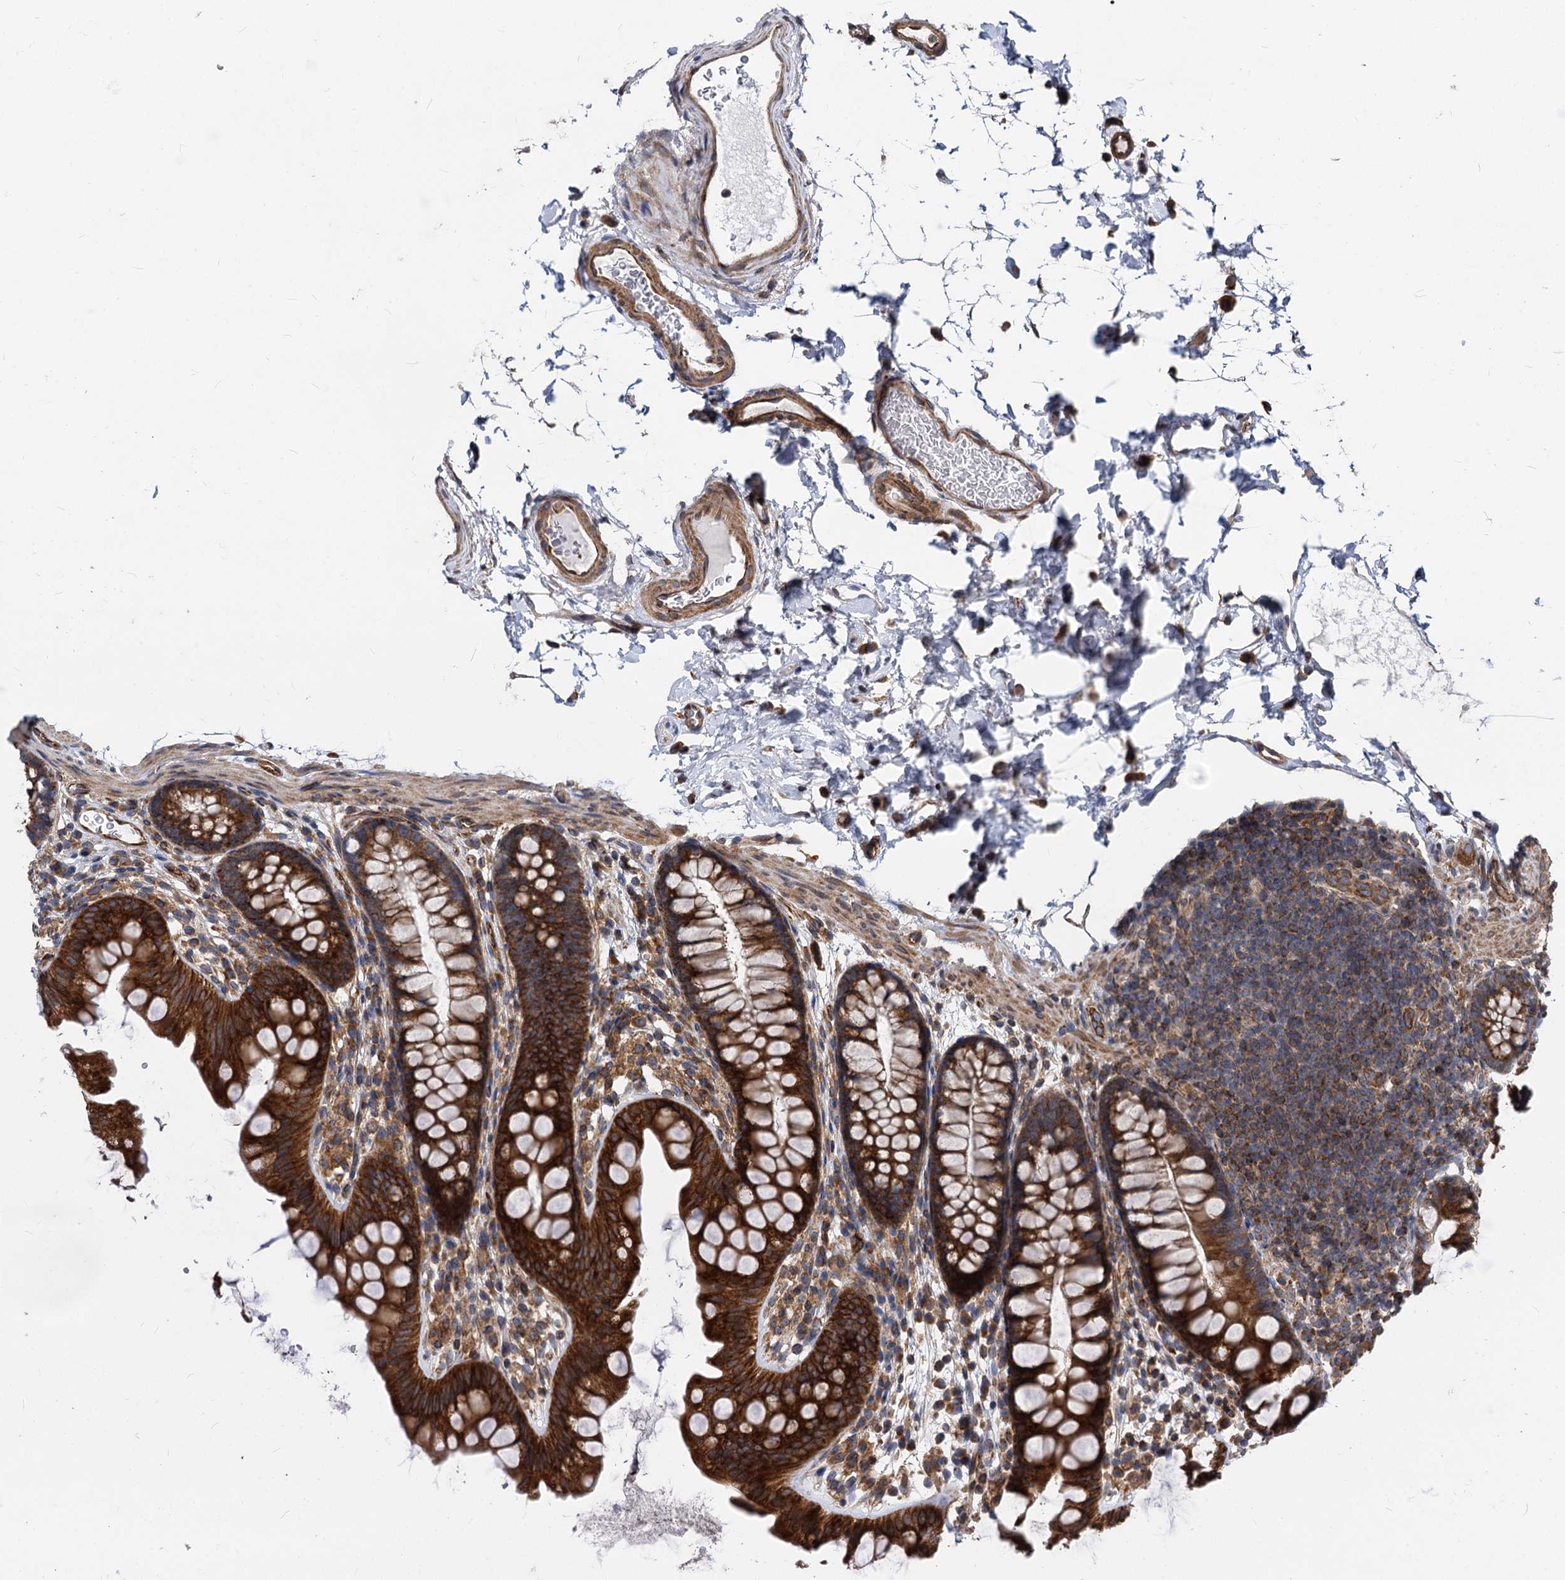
{"staining": {"intensity": "strong", "quantity": ">75%", "location": "cytoplasmic/membranous"}, "tissue": "colon", "cell_type": "Endothelial cells", "image_type": "normal", "snomed": [{"axis": "morphology", "description": "Normal tissue, NOS"}, {"axis": "topography", "description": "Colon"}], "caption": "Brown immunohistochemical staining in benign colon reveals strong cytoplasmic/membranous staining in about >75% of endothelial cells.", "gene": "STIM1", "patient": {"sex": "female", "age": 62}}